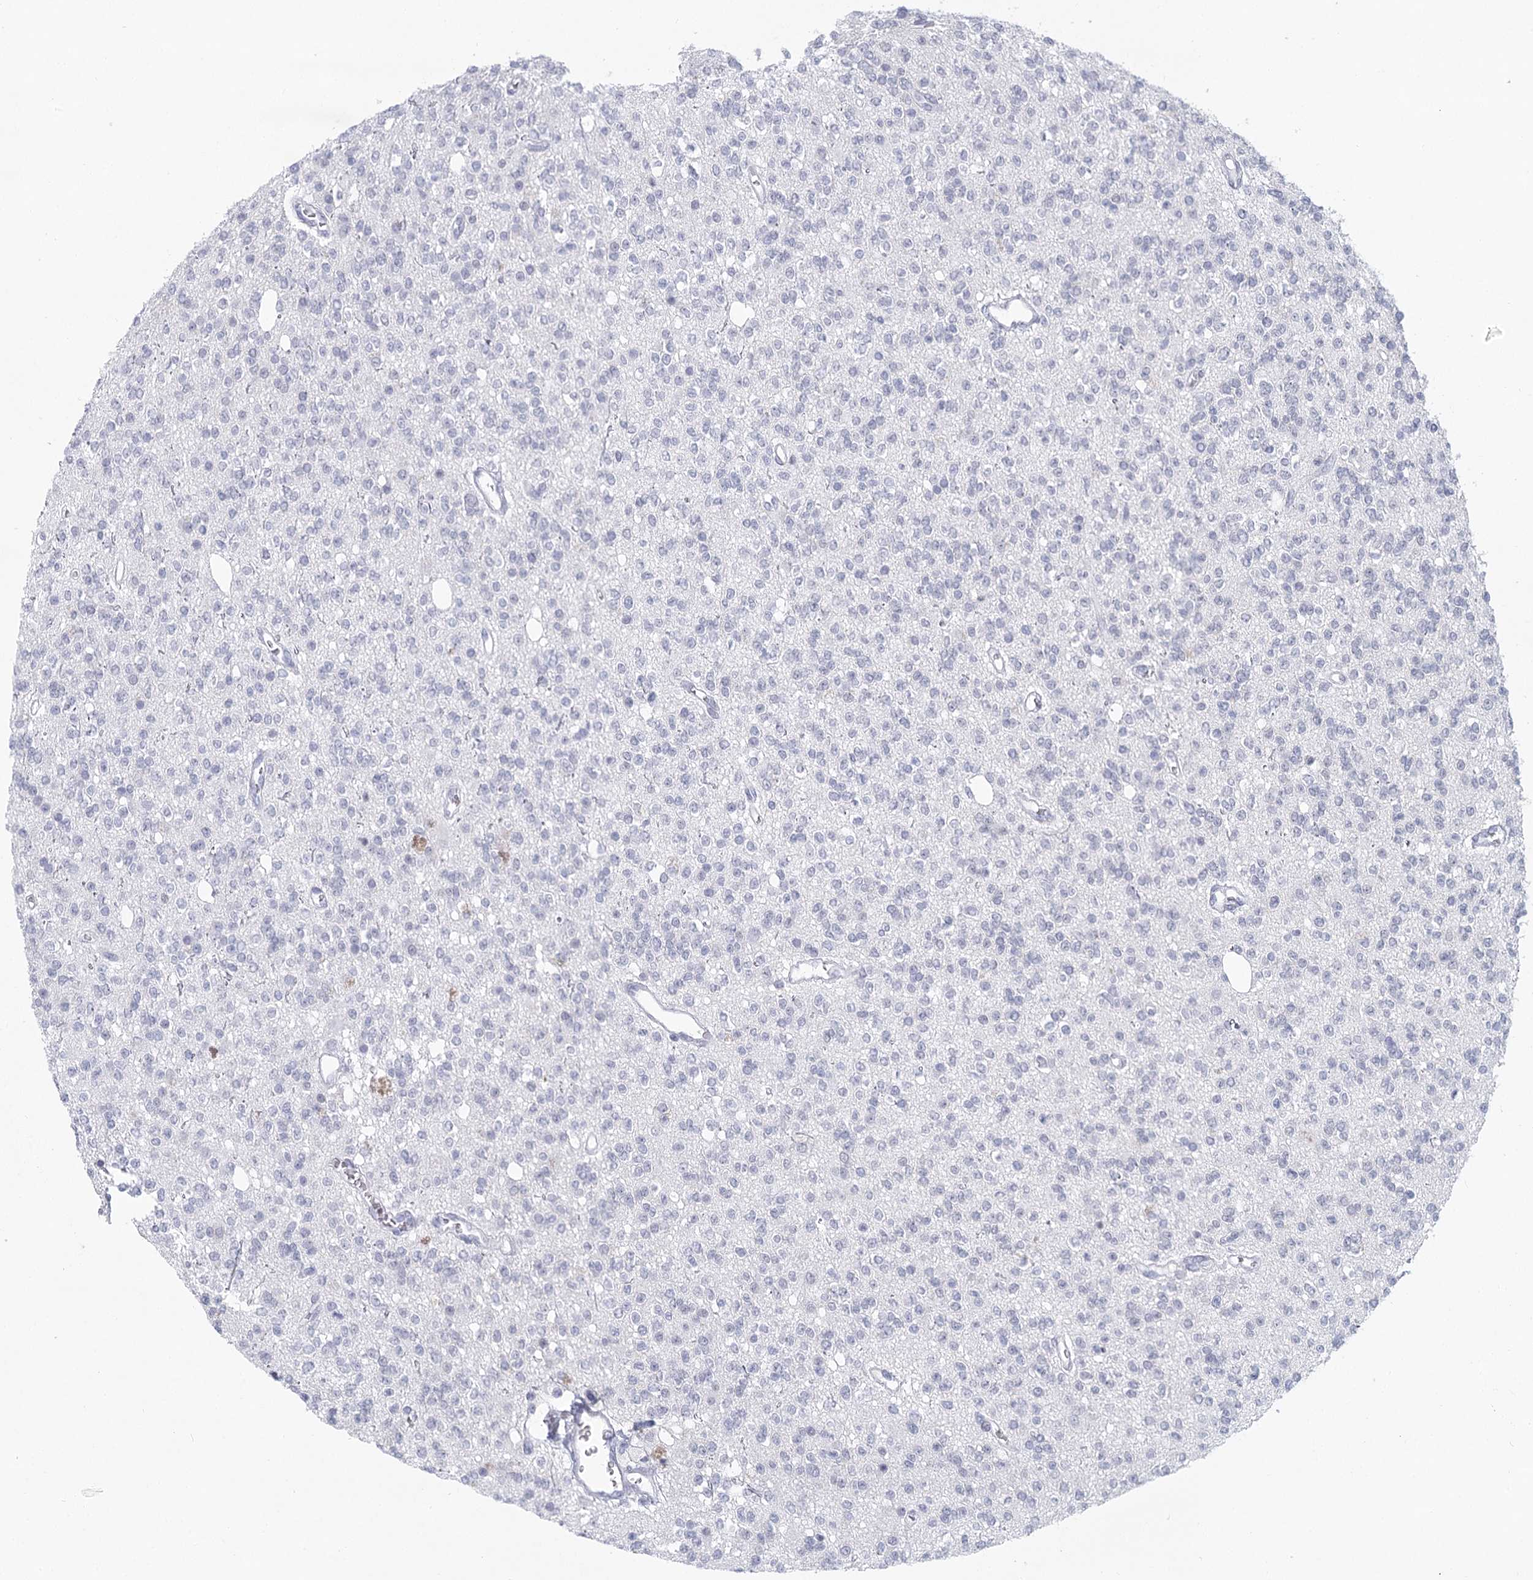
{"staining": {"intensity": "negative", "quantity": "none", "location": "none"}, "tissue": "glioma", "cell_type": "Tumor cells", "image_type": "cancer", "snomed": [{"axis": "morphology", "description": "Glioma, malignant, High grade"}, {"axis": "topography", "description": "Brain"}], "caption": "Tumor cells show no significant protein staining in high-grade glioma (malignant).", "gene": "WNT8B", "patient": {"sex": "male", "age": 34}}